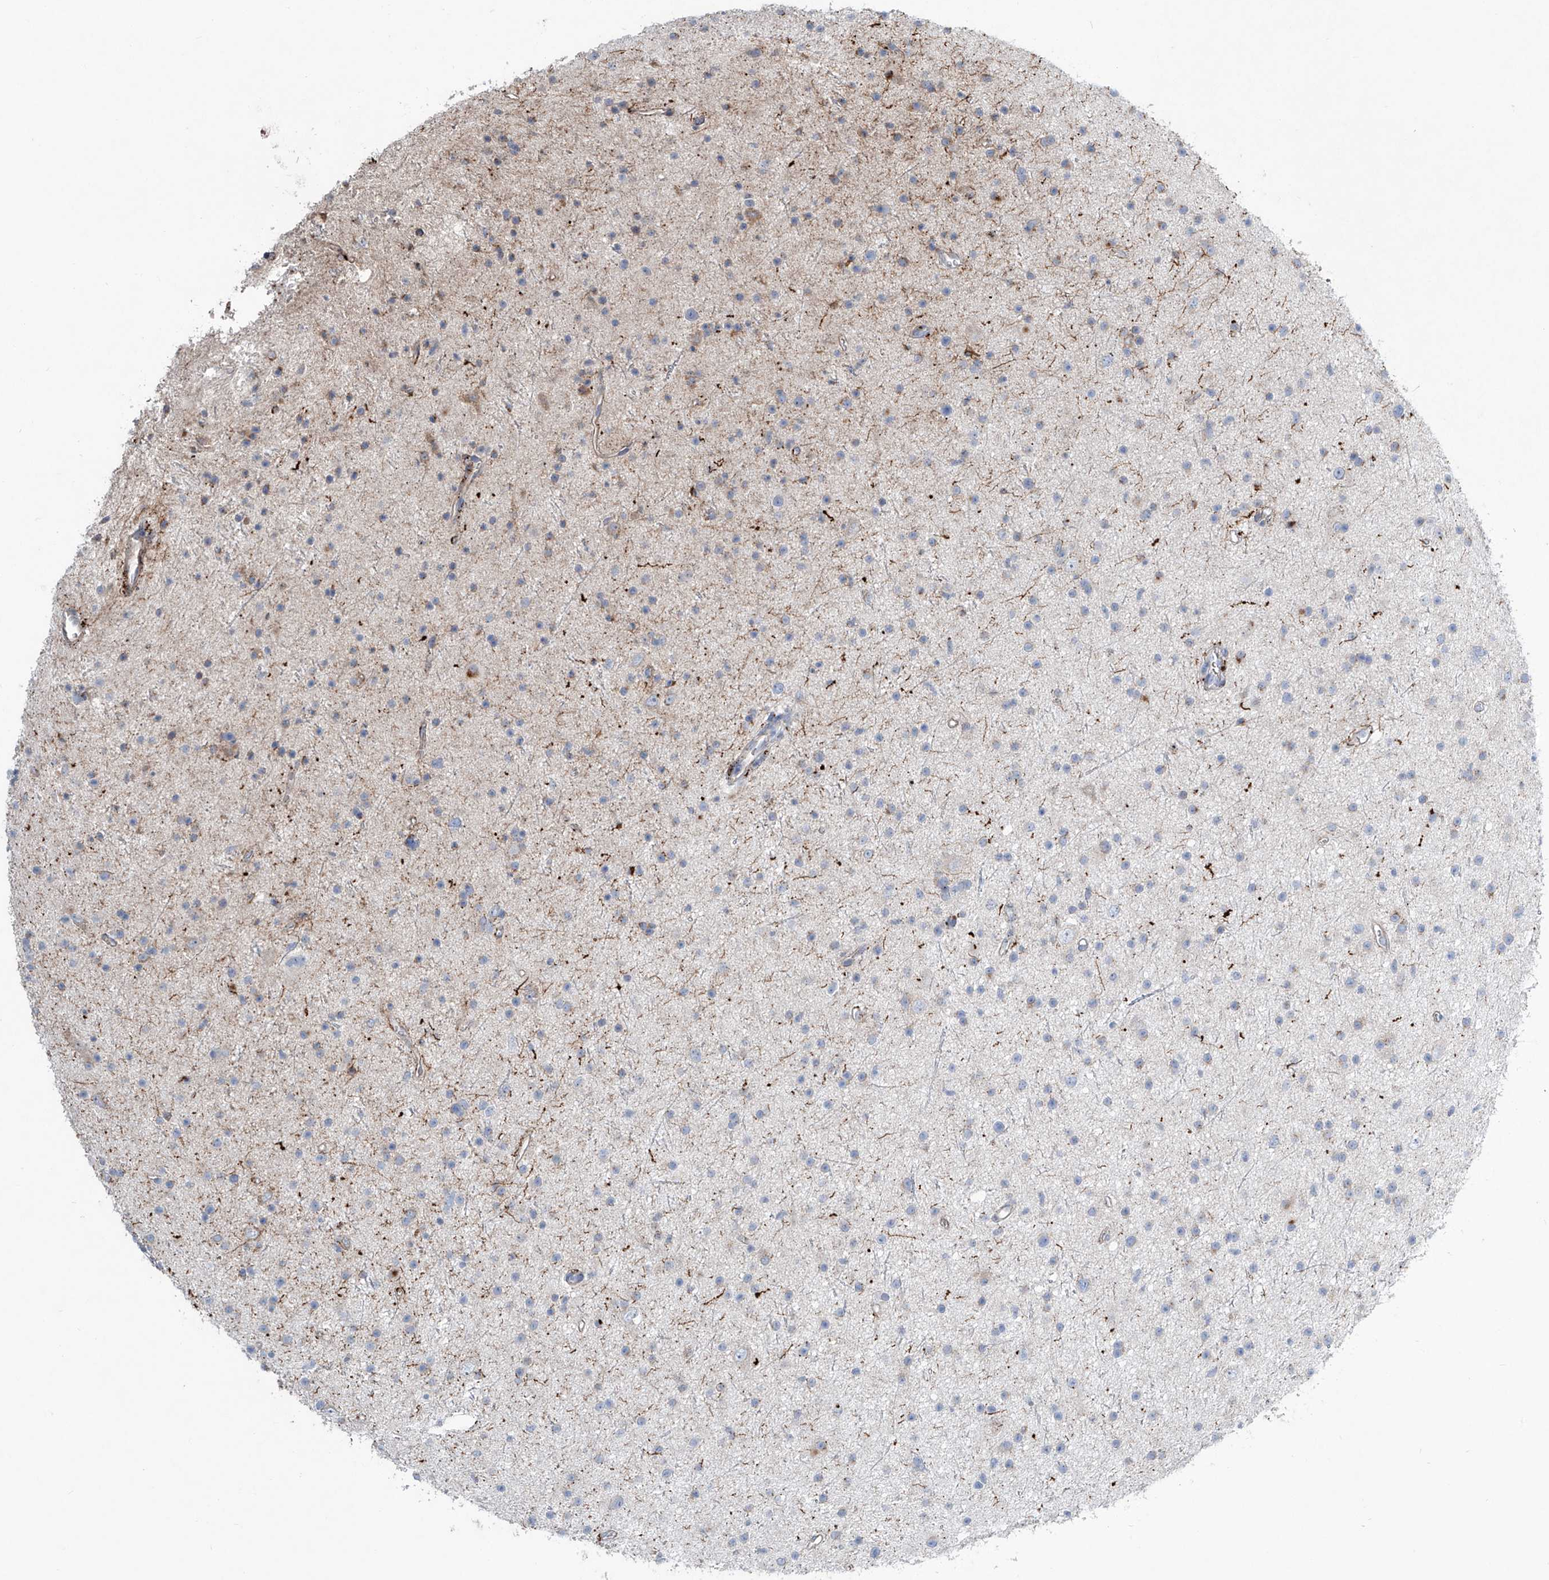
{"staining": {"intensity": "negative", "quantity": "none", "location": "none"}, "tissue": "glioma", "cell_type": "Tumor cells", "image_type": "cancer", "snomed": [{"axis": "morphology", "description": "Glioma, malignant, Low grade"}, {"axis": "topography", "description": "Cerebral cortex"}], "caption": "The photomicrograph exhibits no staining of tumor cells in malignant glioma (low-grade). (DAB (3,3'-diaminobenzidine) immunohistochemistry with hematoxylin counter stain).", "gene": "CDH5", "patient": {"sex": "female", "age": 39}}